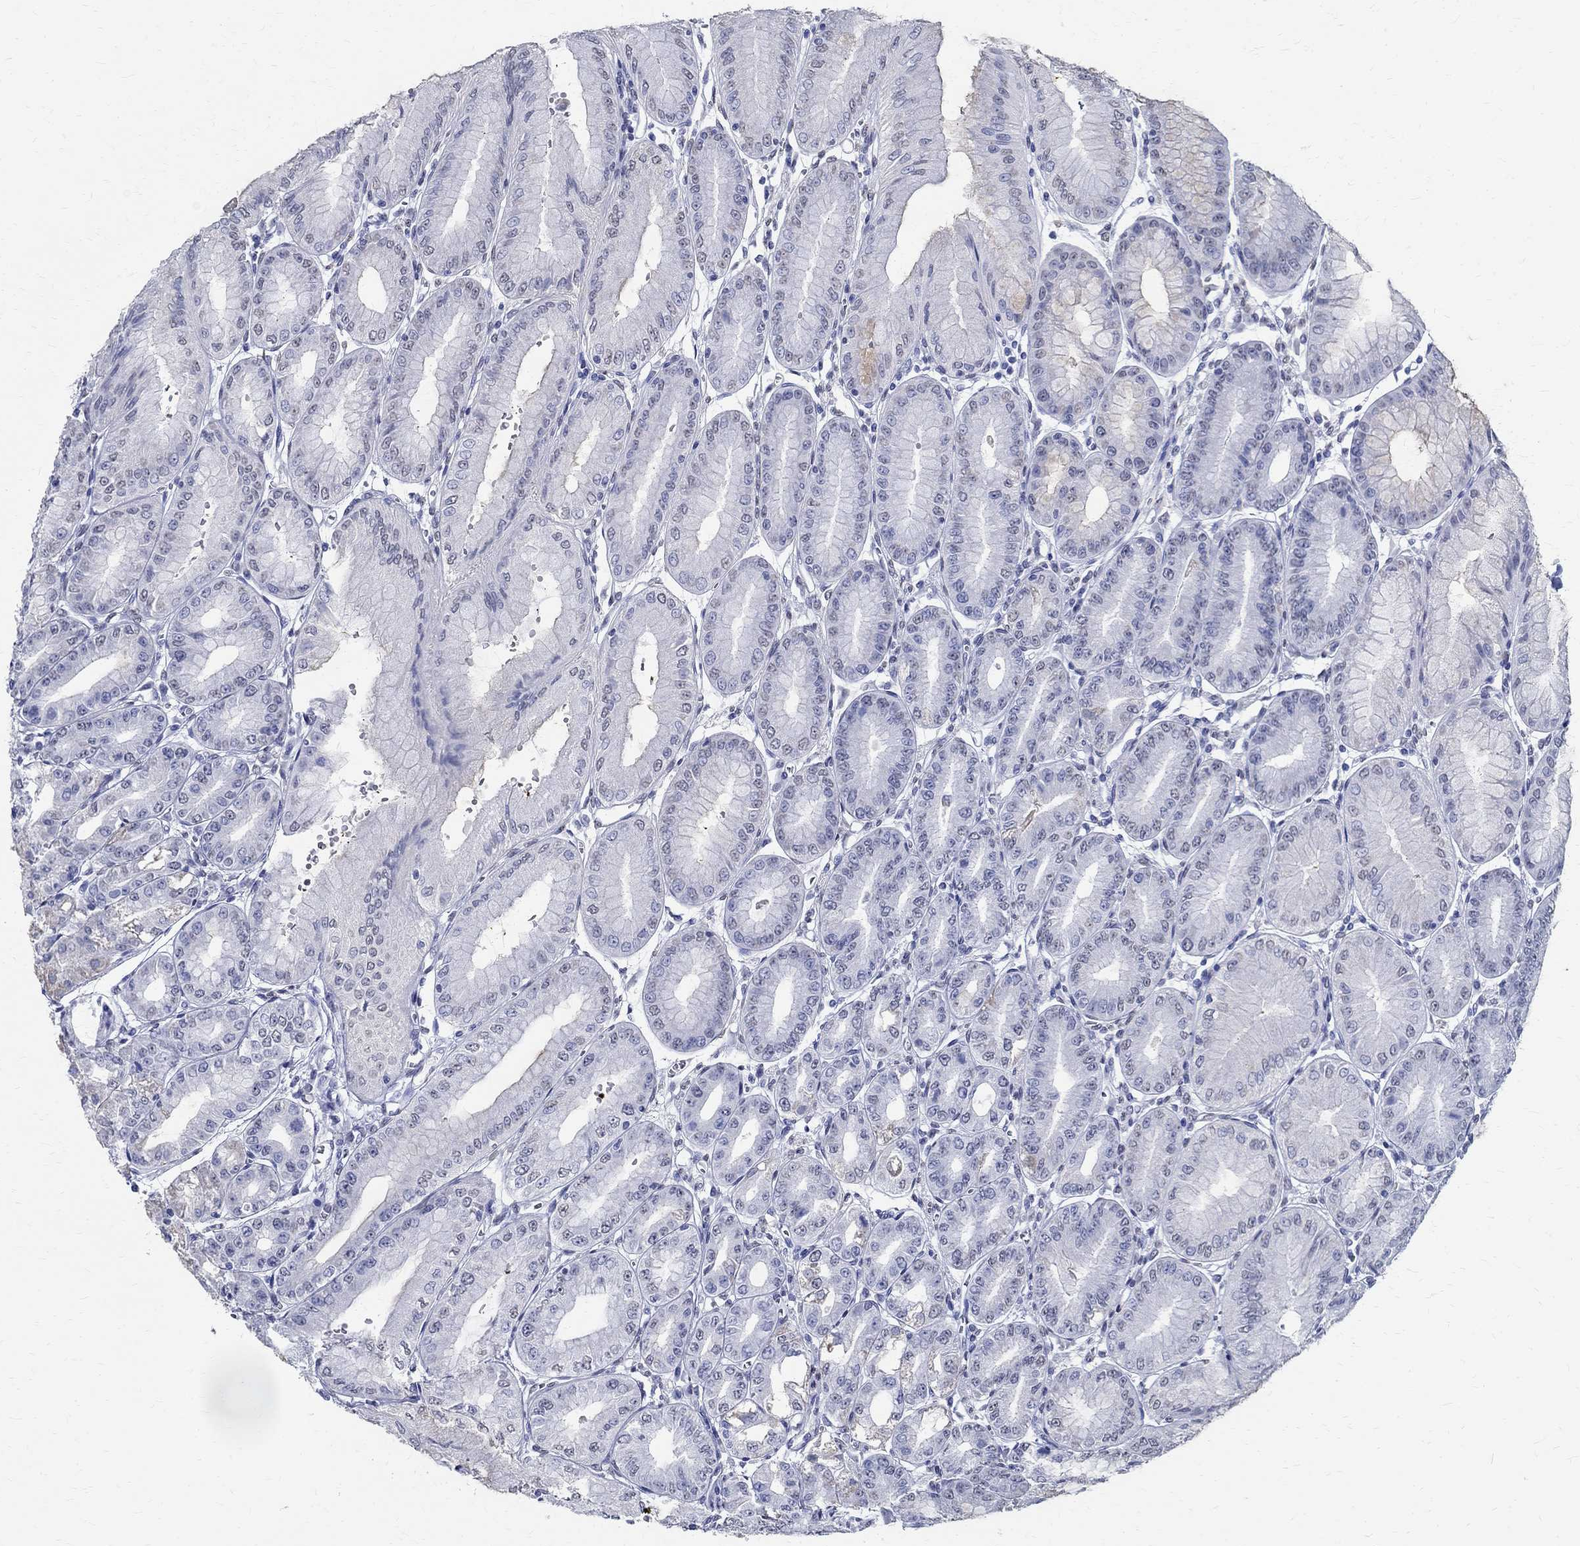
{"staining": {"intensity": "weak", "quantity": "25%-75%", "location": "cytoplasmic/membranous"}, "tissue": "stomach", "cell_type": "Glandular cells", "image_type": "normal", "snomed": [{"axis": "morphology", "description": "Normal tissue, NOS"}, {"axis": "topography", "description": "Stomach, lower"}], "caption": "Stomach stained with DAB immunohistochemistry (IHC) reveals low levels of weak cytoplasmic/membranous staining in approximately 25%-75% of glandular cells.", "gene": "TSPAN16", "patient": {"sex": "male", "age": 71}}